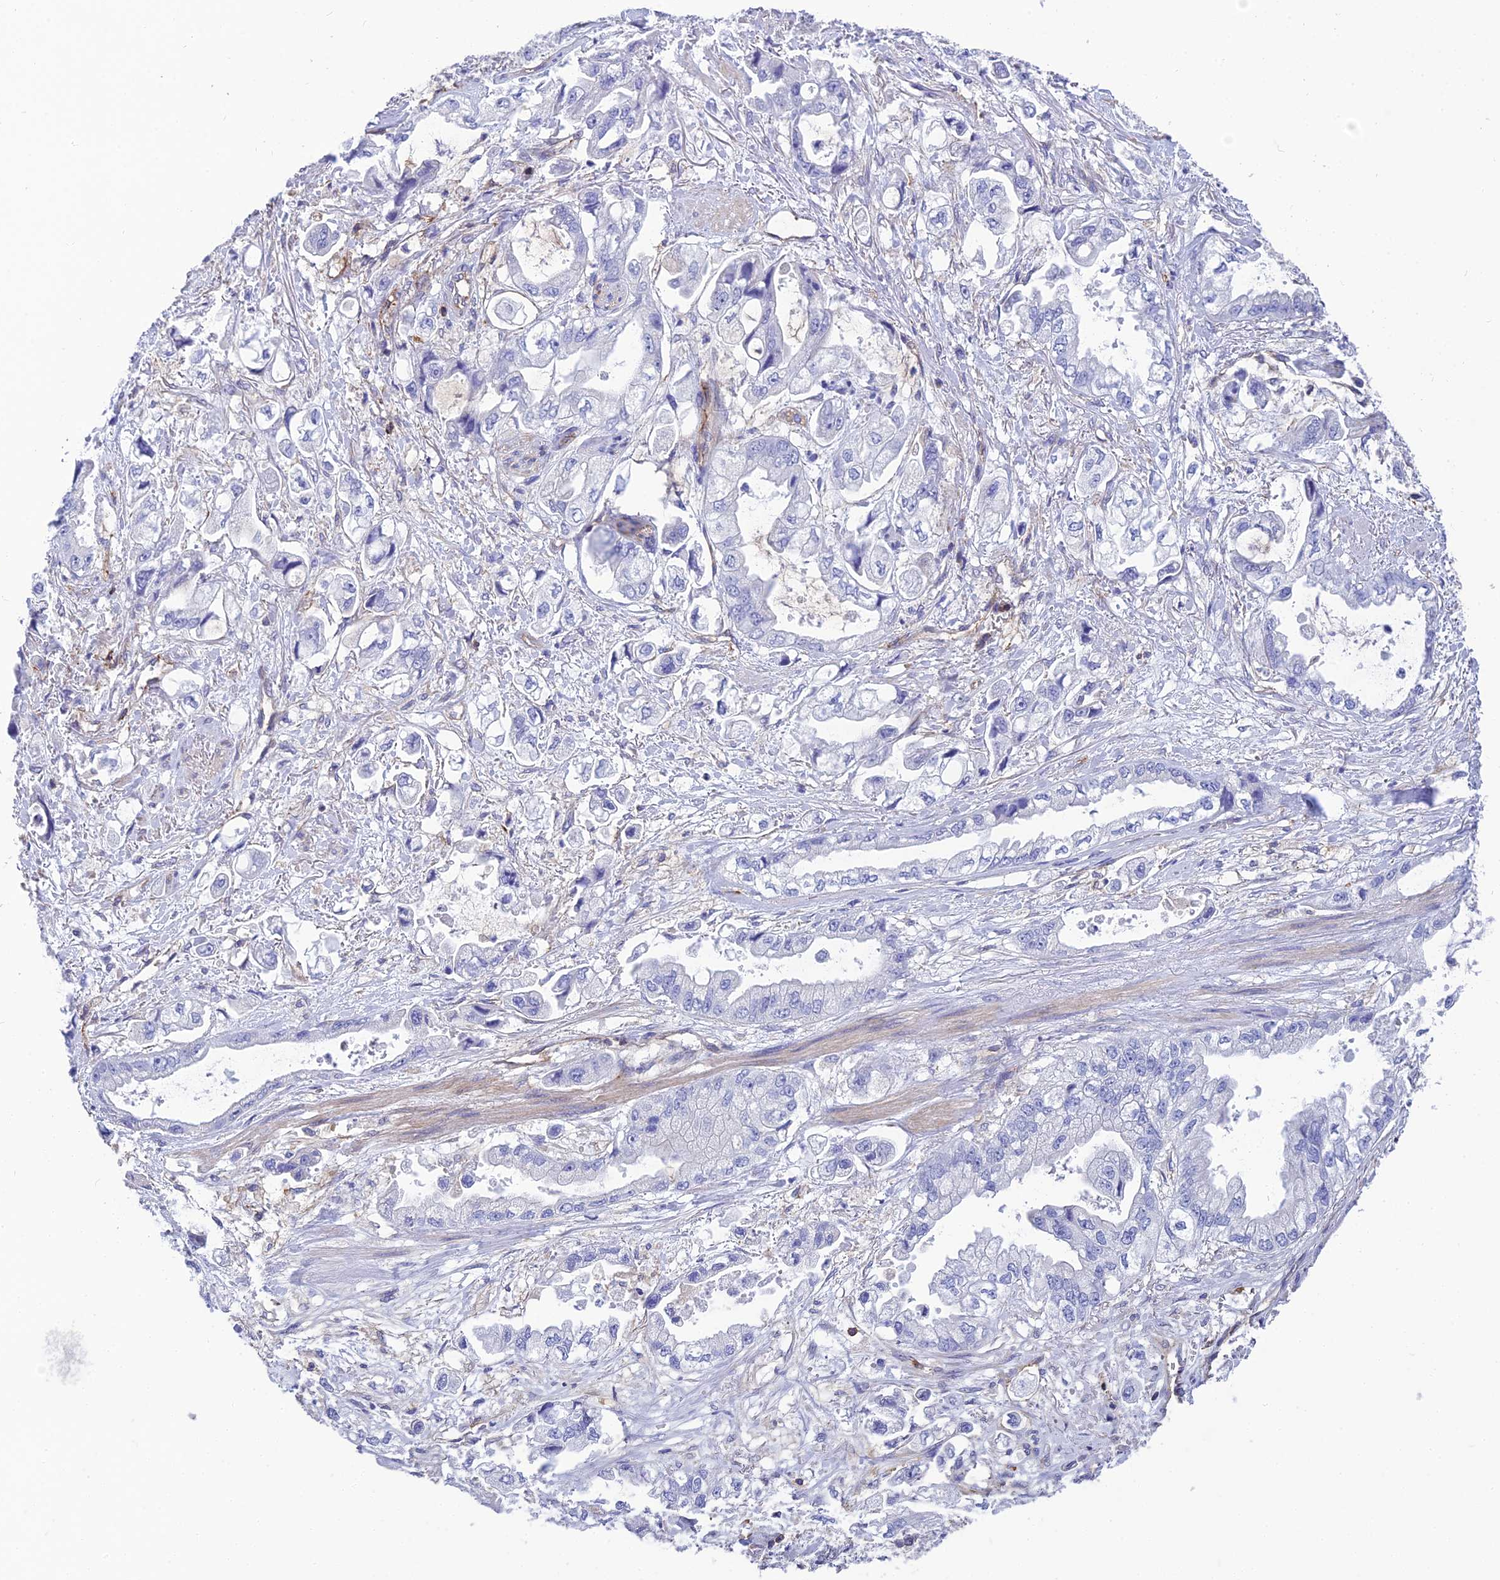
{"staining": {"intensity": "negative", "quantity": "none", "location": "none"}, "tissue": "stomach cancer", "cell_type": "Tumor cells", "image_type": "cancer", "snomed": [{"axis": "morphology", "description": "Adenocarcinoma, NOS"}, {"axis": "topography", "description": "Stomach"}], "caption": "DAB (3,3'-diaminobenzidine) immunohistochemical staining of adenocarcinoma (stomach) shows no significant expression in tumor cells. The staining was performed using DAB to visualize the protein expression in brown, while the nuclei were stained in blue with hematoxylin (Magnification: 20x).", "gene": "PPP1R18", "patient": {"sex": "male", "age": 62}}